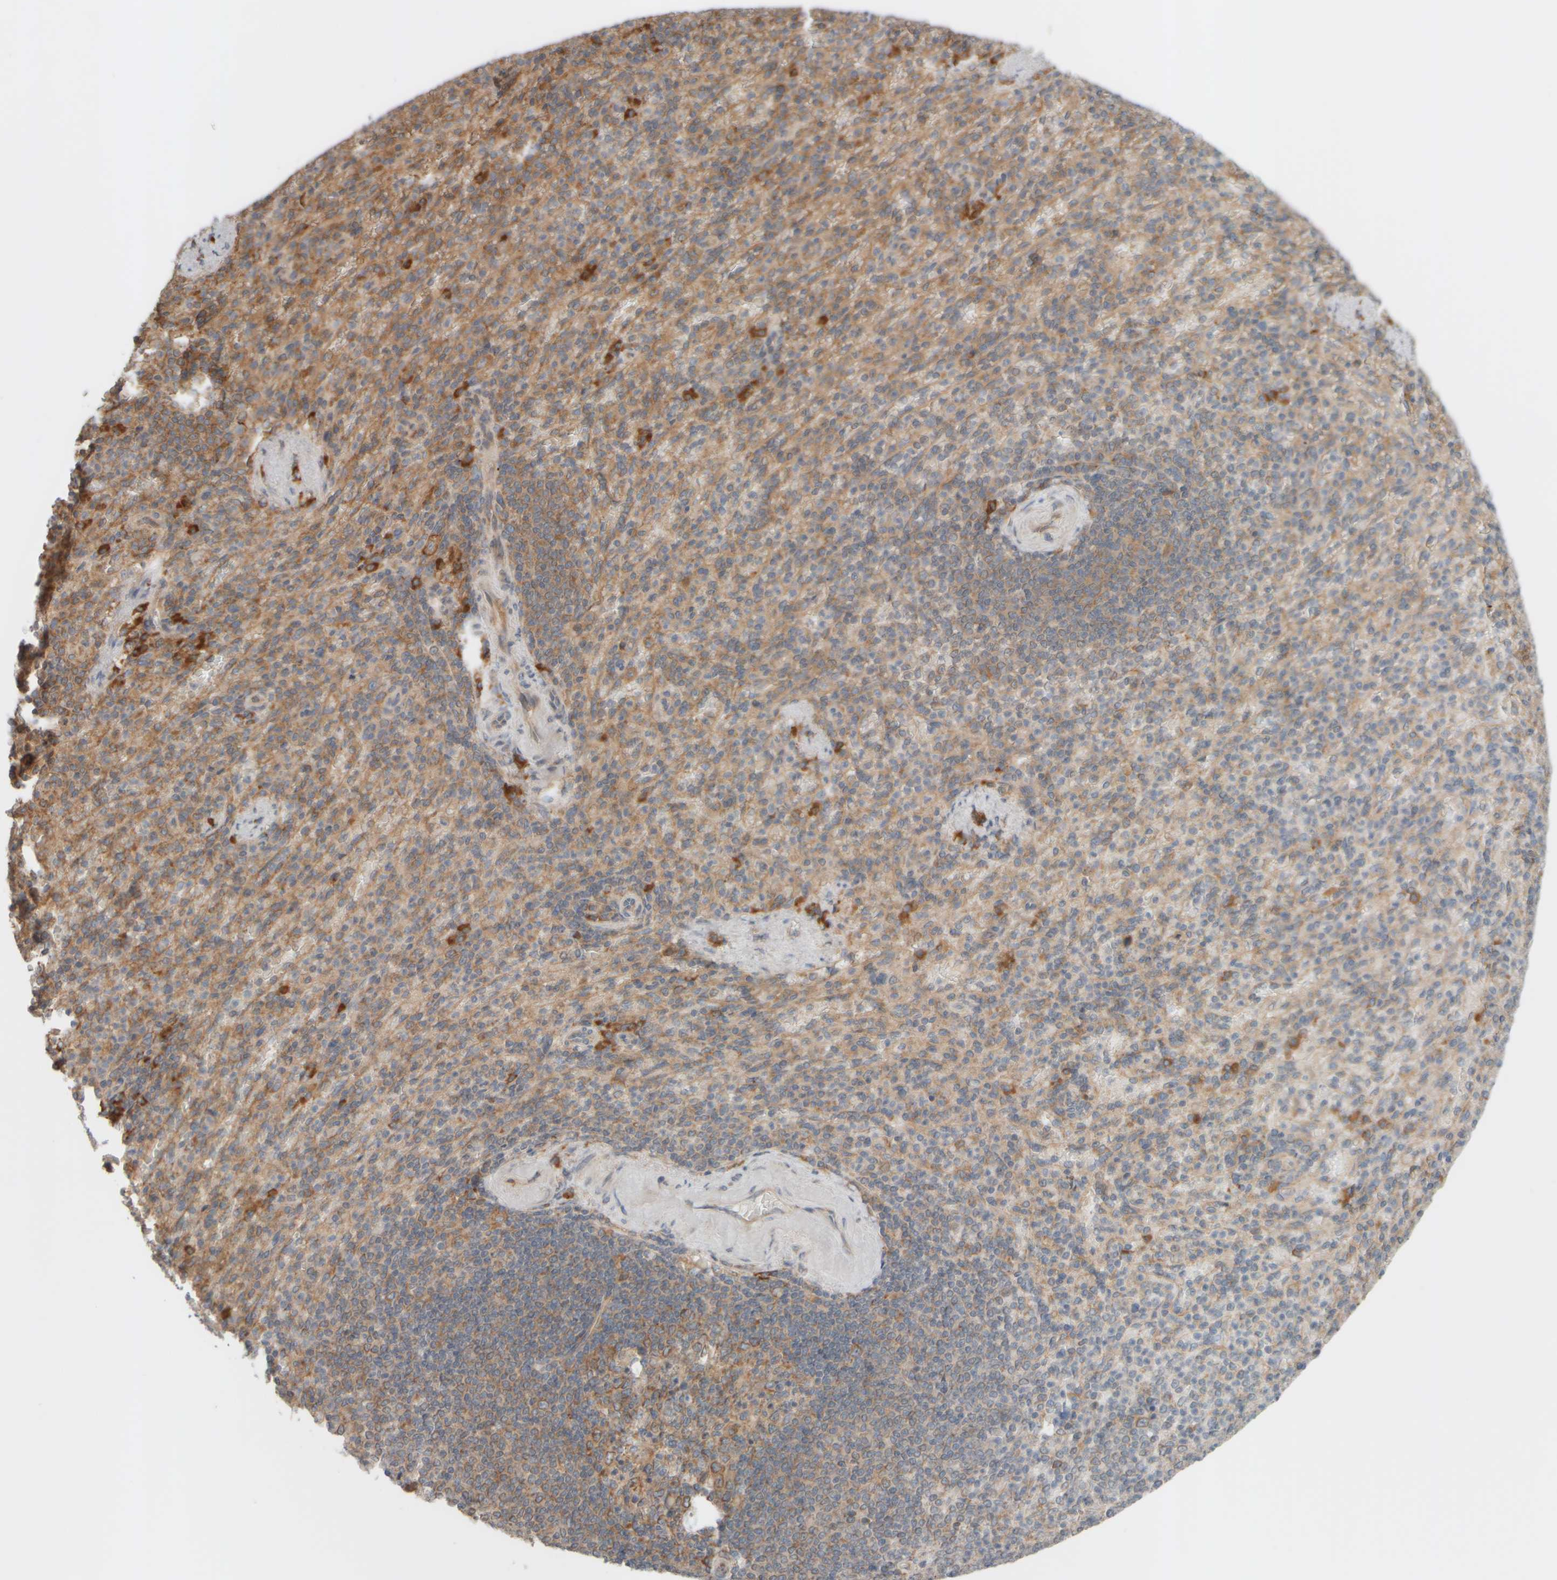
{"staining": {"intensity": "moderate", "quantity": "25%-75%", "location": "cytoplasmic/membranous"}, "tissue": "spleen", "cell_type": "Cells in red pulp", "image_type": "normal", "snomed": [{"axis": "morphology", "description": "Normal tissue, NOS"}, {"axis": "topography", "description": "Spleen"}], "caption": "A high-resolution micrograph shows immunohistochemistry (IHC) staining of benign spleen, which reveals moderate cytoplasmic/membranous positivity in about 25%-75% of cells in red pulp.", "gene": "EIF2B3", "patient": {"sex": "female", "age": 74}}